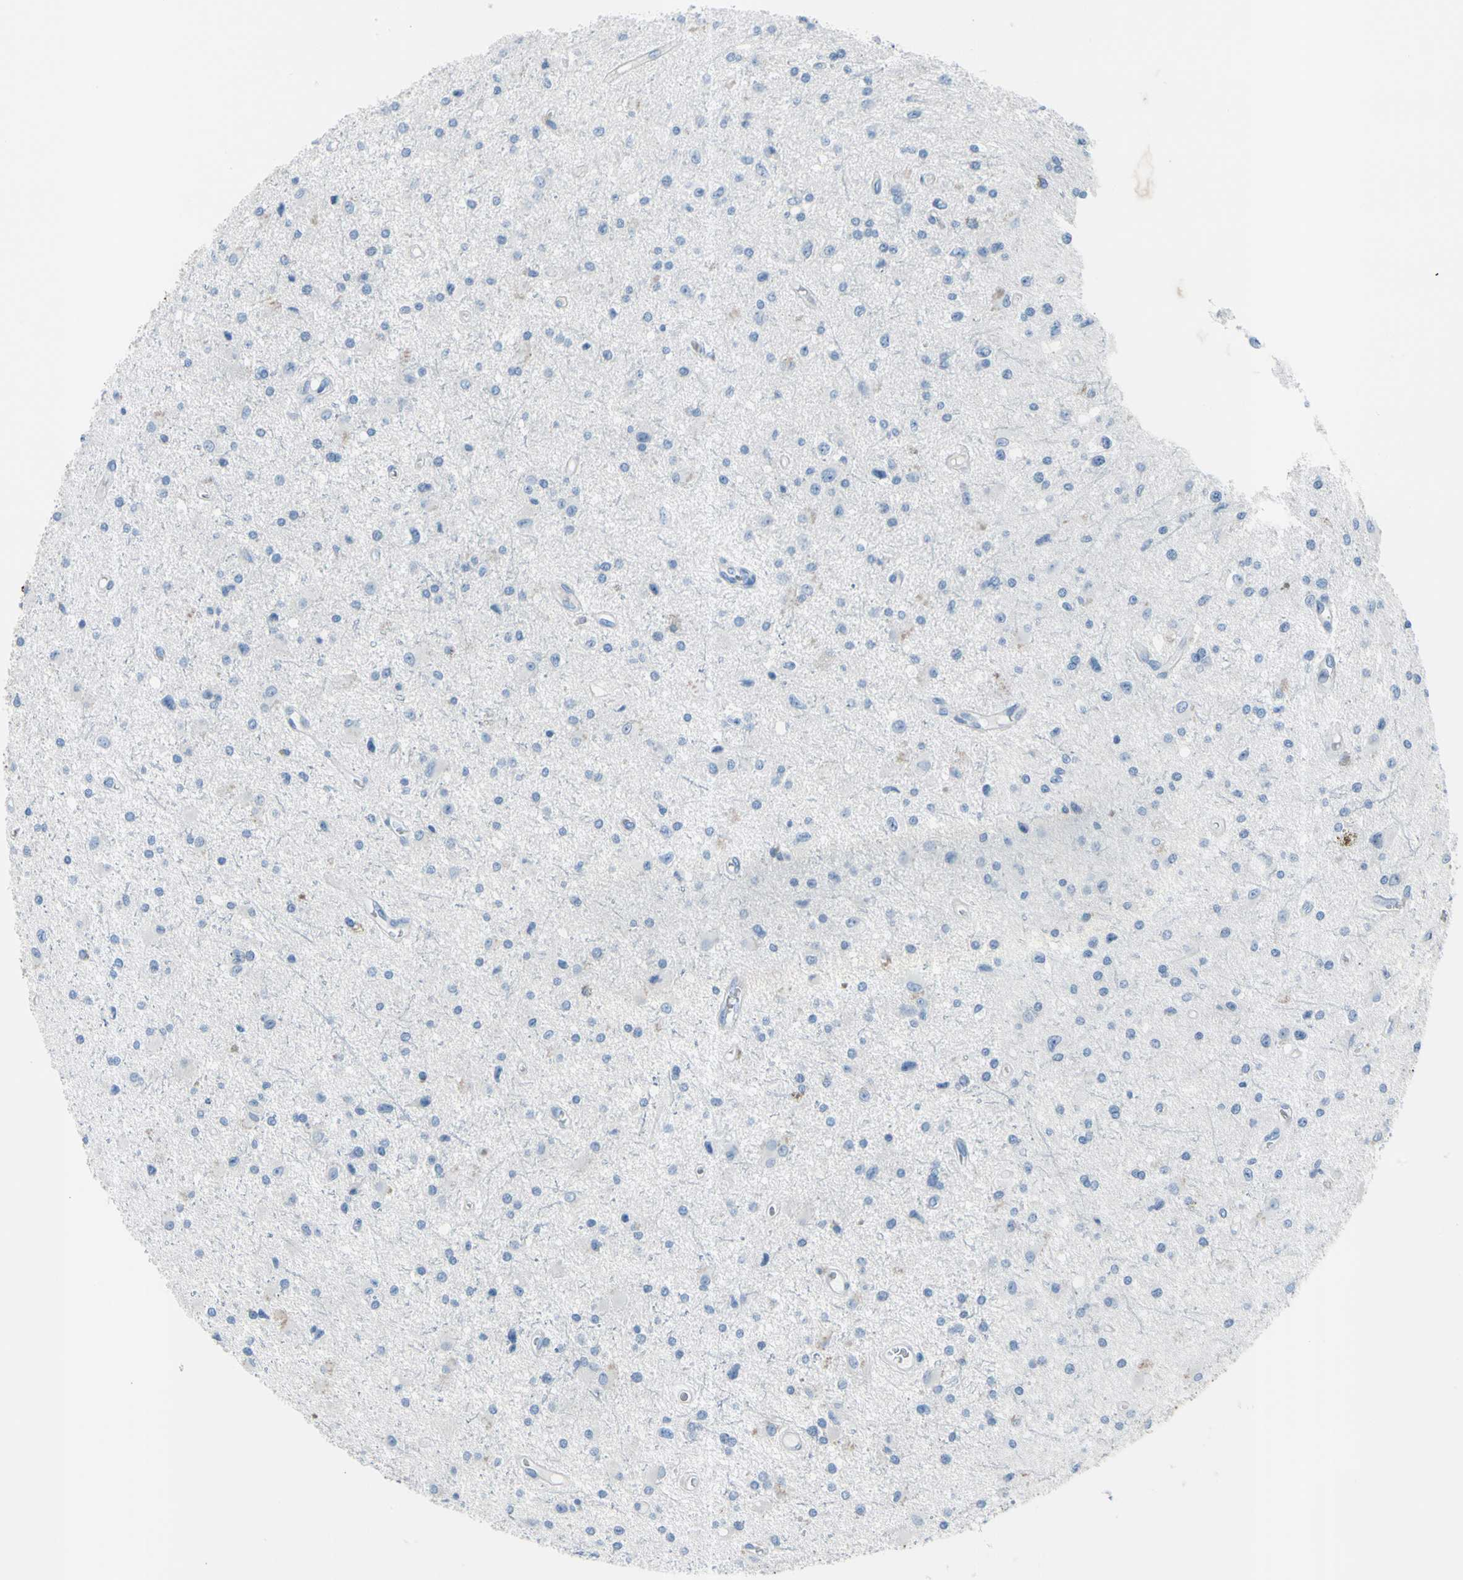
{"staining": {"intensity": "negative", "quantity": "none", "location": "none"}, "tissue": "glioma", "cell_type": "Tumor cells", "image_type": "cancer", "snomed": [{"axis": "morphology", "description": "Glioma, malignant, Low grade"}, {"axis": "topography", "description": "Brain"}], "caption": "Immunohistochemistry (IHC) image of neoplastic tissue: malignant low-grade glioma stained with DAB (3,3'-diaminobenzidine) displays no significant protein staining in tumor cells. Brightfield microscopy of immunohistochemistry stained with DAB (brown) and hematoxylin (blue), captured at high magnification.", "gene": "TPO", "patient": {"sex": "male", "age": 58}}